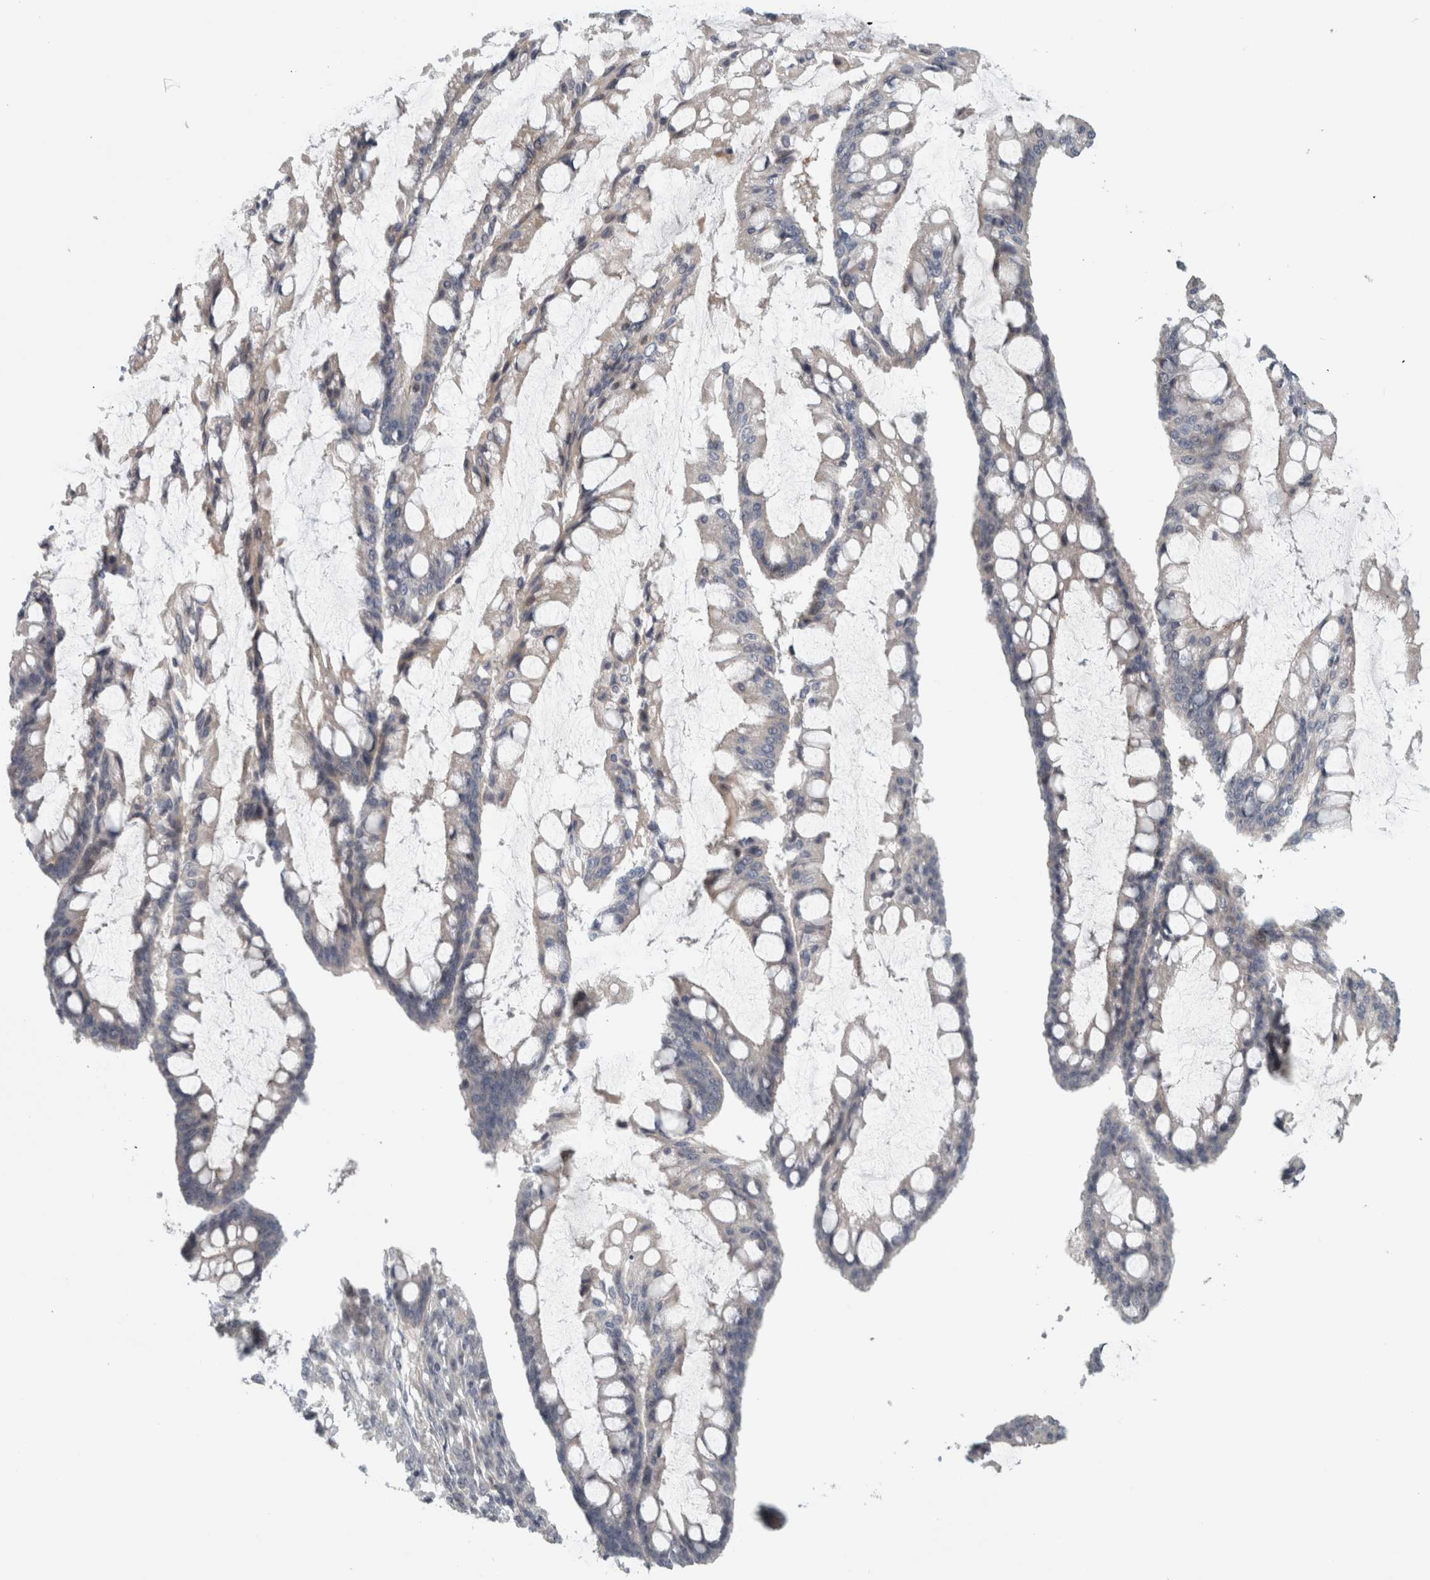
{"staining": {"intensity": "weak", "quantity": "<25%", "location": "cytoplasmic/membranous"}, "tissue": "ovarian cancer", "cell_type": "Tumor cells", "image_type": "cancer", "snomed": [{"axis": "morphology", "description": "Cystadenocarcinoma, mucinous, NOS"}, {"axis": "topography", "description": "Ovary"}], "caption": "This histopathology image is of ovarian cancer (mucinous cystadenocarcinoma) stained with IHC to label a protein in brown with the nuclei are counter-stained blue. There is no staining in tumor cells. (Stains: DAB (3,3'-diaminobenzidine) IHC with hematoxylin counter stain, Microscopy: brightfield microscopy at high magnification).", "gene": "ZNF804B", "patient": {"sex": "female", "age": 73}}